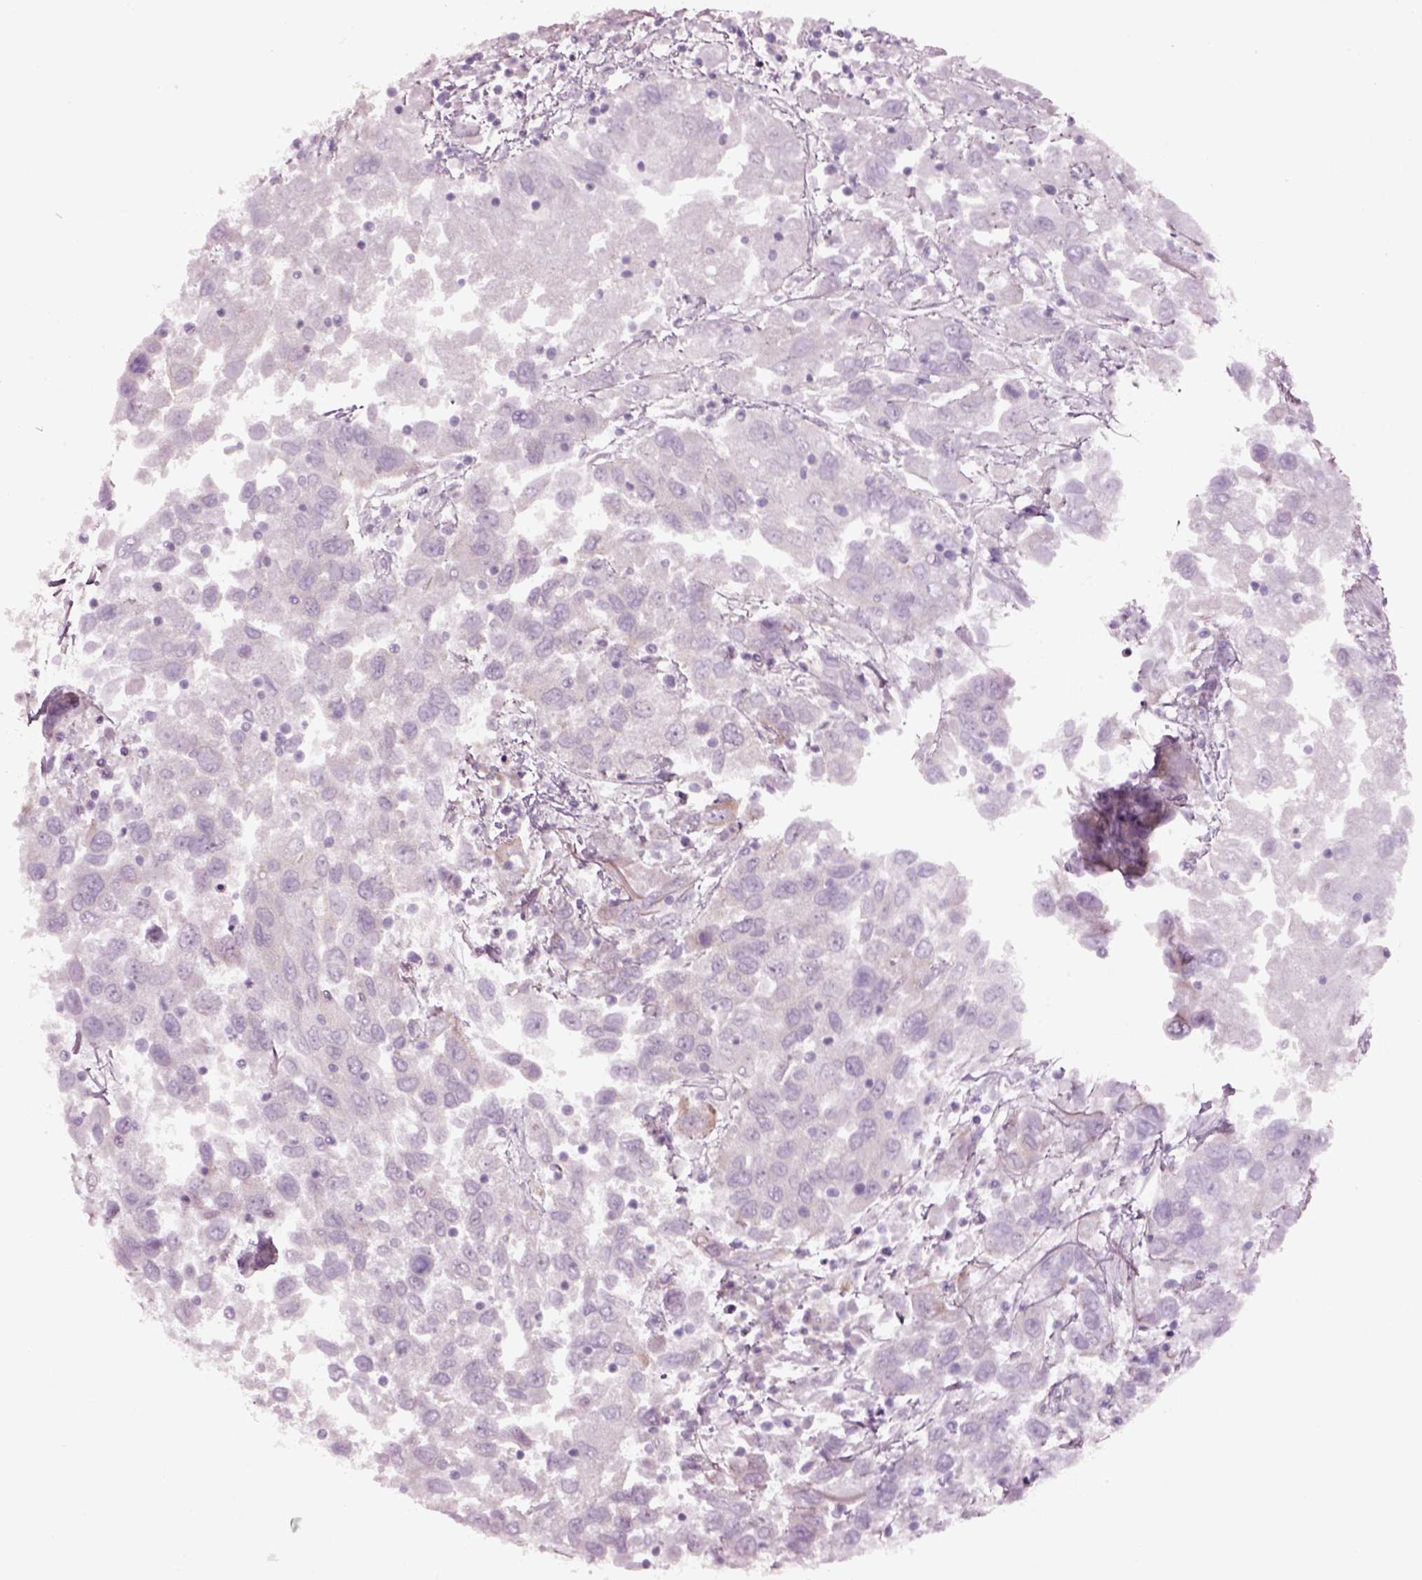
{"staining": {"intensity": "negative", "quantity": "none", "location": "none"}, "tissue": "urothelial cancer", "cell_type": "Tumor cells", "image_type": "cancer", "snomed": [{"axis": "morphology", "description": "Urothelial carcinoma, High grade"}, {"axis": "topography", "description": "Urinary bladder"}], "caption": "Immunohistochemistry (IHC) photomicrograph of urothelial carcinoma (high-grade) stained for a protein (brown), which exhibits no positivity in tumor cells.", "gene": "SPATA6L", "patient": {"sex": "male", "age": 76}}